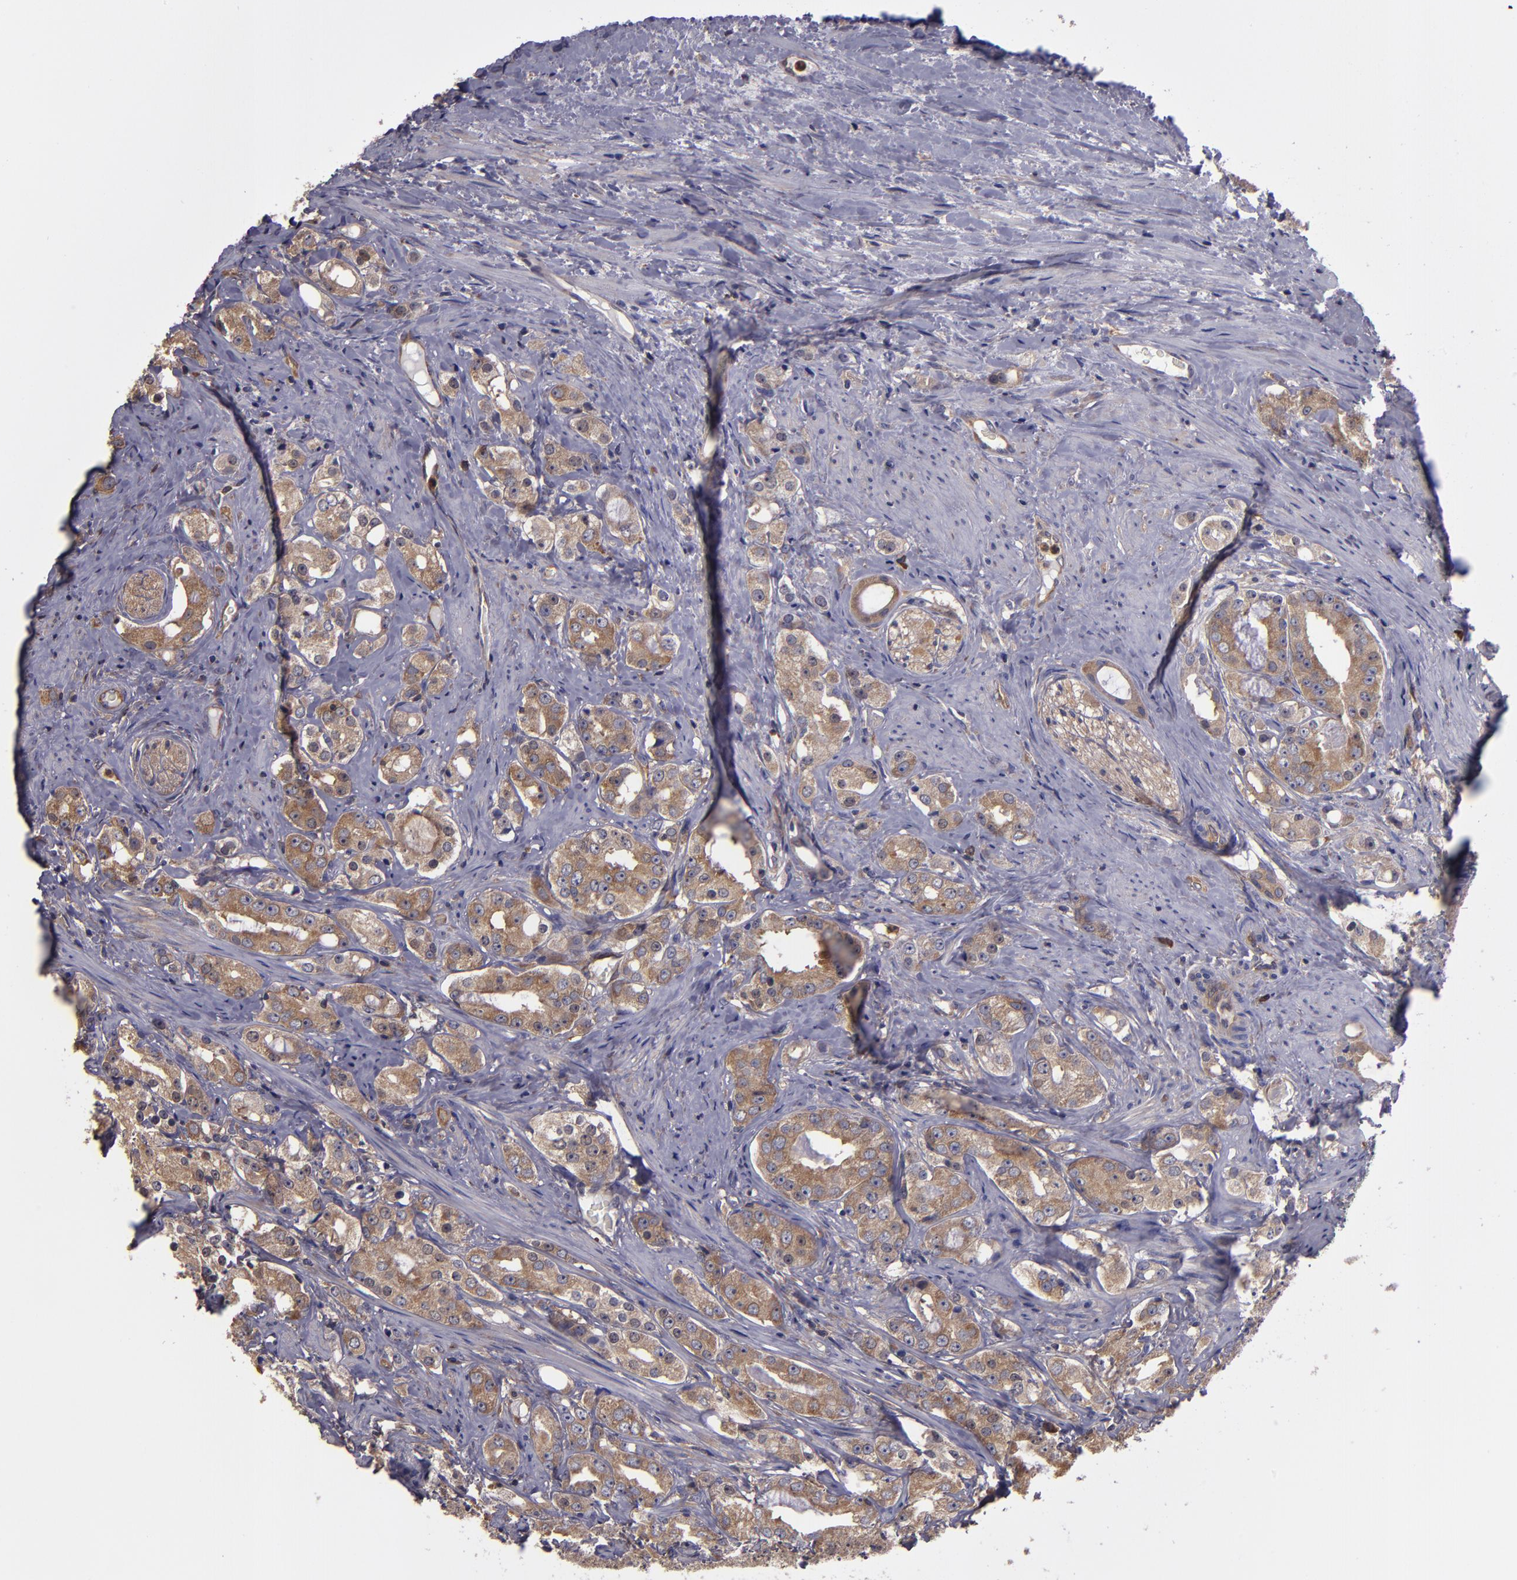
{"staining": {"intensity": "moderate", "quantity": ">75%", "location": "cytoplasmic/membranous"}, "tissue": "prostate cancer", "cell_type": "Tumor cells", "image_type": "cancer", "snomed": [{"axis": "morphology", "description": "Adenocarcinoma, High grade"}, {"axis": "topography", "description": "Prostate"}], "caption": "Human prostate high-grade adenocarcinoma stained for a protein (brown) shows moderate cytoplasmic/membranous positive positivity in about >75% of tumor cells.", "gene": "CARS1", "patient": {"sex": "male", "age": 68}}